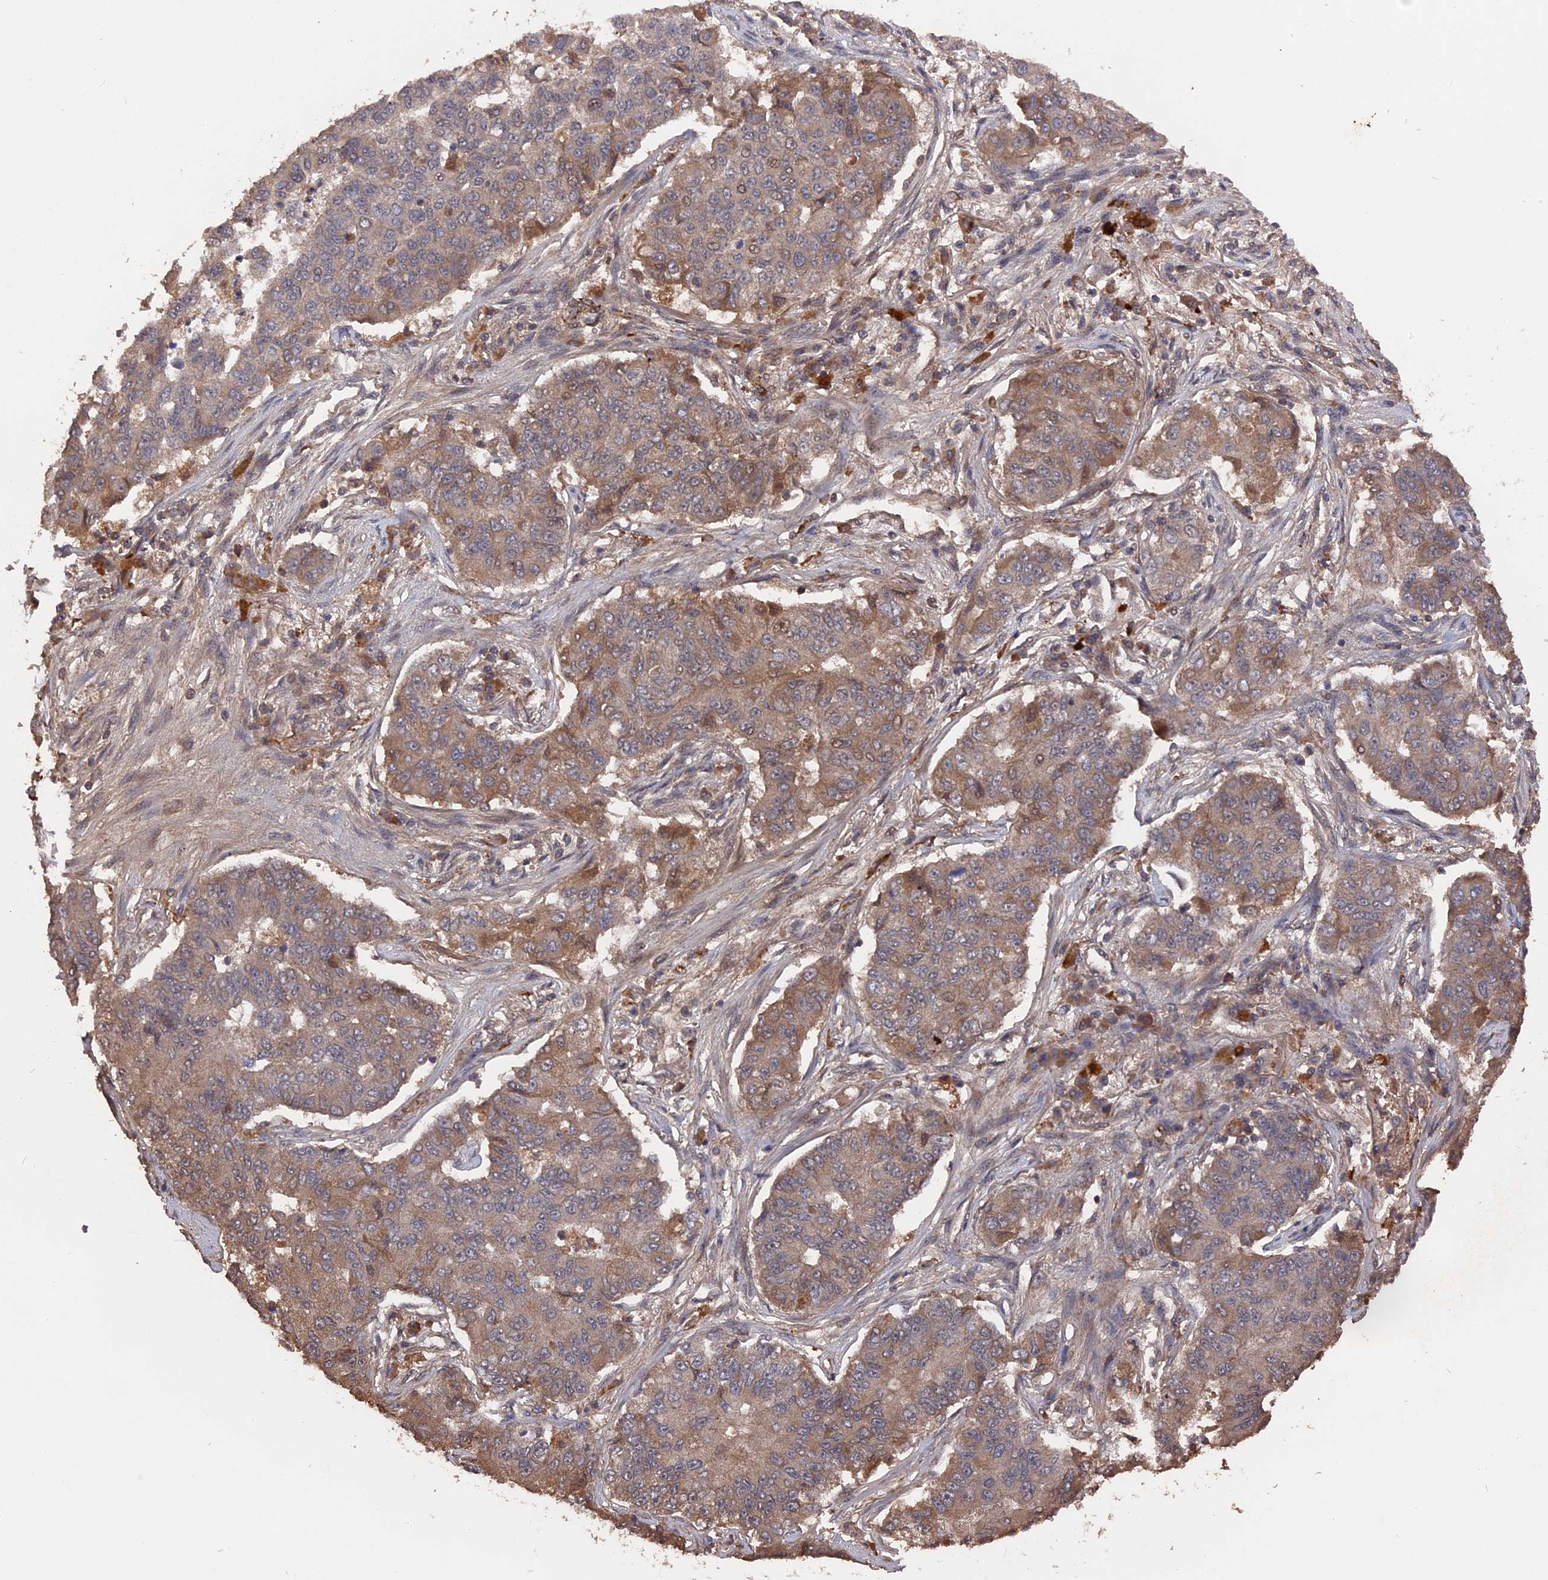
{"staining": {"intensity": "moderate", "quantity": "<25%", "location": "cytoplasmic/membranous"}, "tissue": "lung cancer", "cell_type": "Tumor cells", "image_type": "cancer", "snomed": [{"axis": "morphology", "description": "Squamous cell carcinoma, NOS"}, {"axis": "topography", "description": "Lung"}], "caption": "High-power microscopy captured an immunohistochemistry image of squamous cell carcinoma (lung), revealing moderate cytoplasmic/membranous expression in approximately <25% of tumor cells.", "gene": "TELO2", "patient": {"sex": "male", "age": 74}}